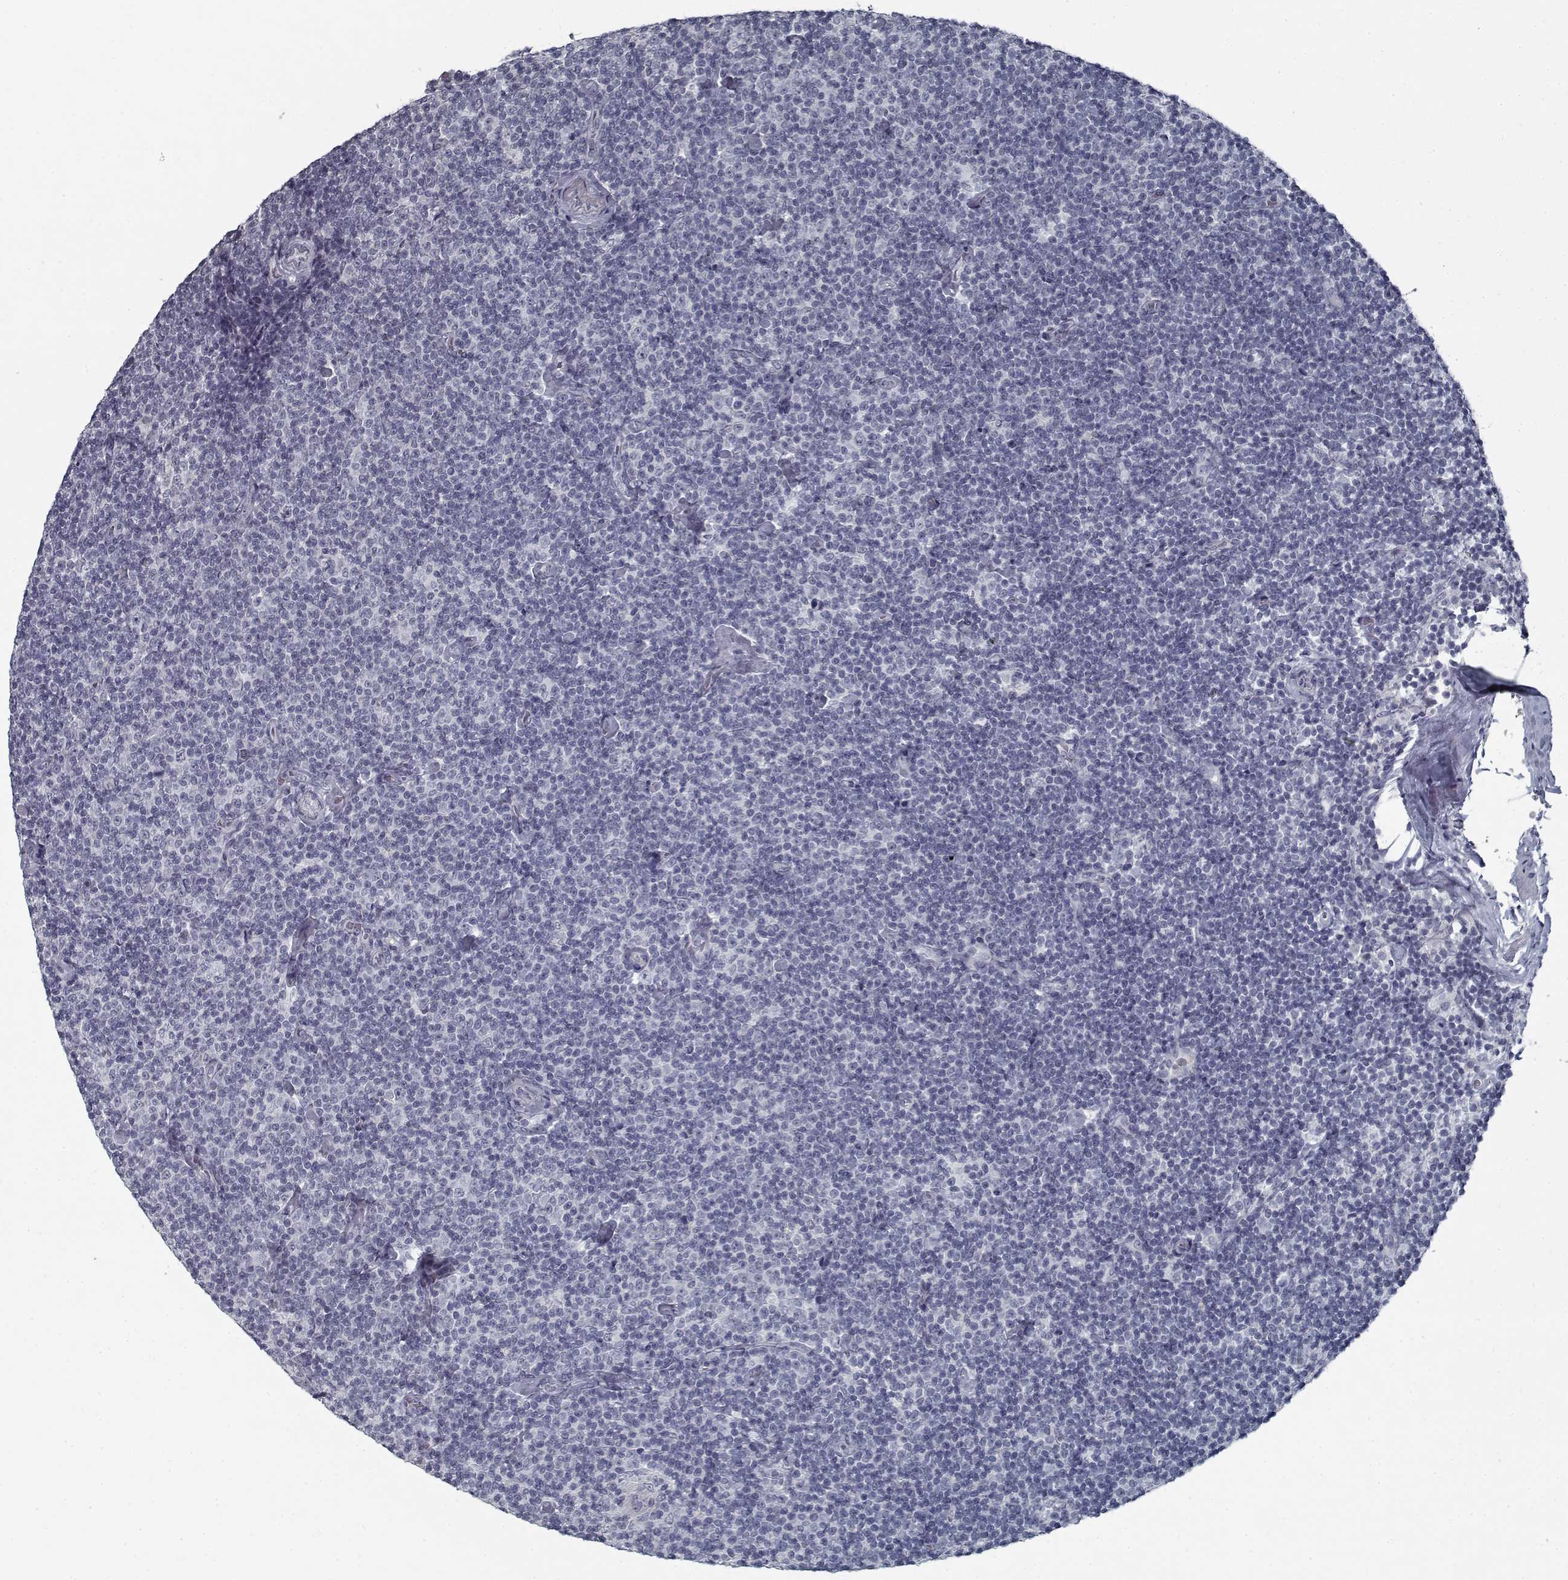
{"staining": {"intensity": "negative", "quantity": "none", "location": "none"}, "tissue": "lymphoma", "cell_type": "Tumor cells", "image_type": "cancer", "snomed": [{"axis": "morphology", "description": "Malignant lymphoma, non-Hodgkin's type, Low grade"}, {"axis": "topography", "description": "Lymph node"}], "caption": "The histopathology image demonstrates no staining of tumor cells in malignant lymphoma, non-Hodgkin's type (low-grade). Nuclei are stained in blue.", "gene": "GAD2", "patient": {"sex": "male", "age": 81}}